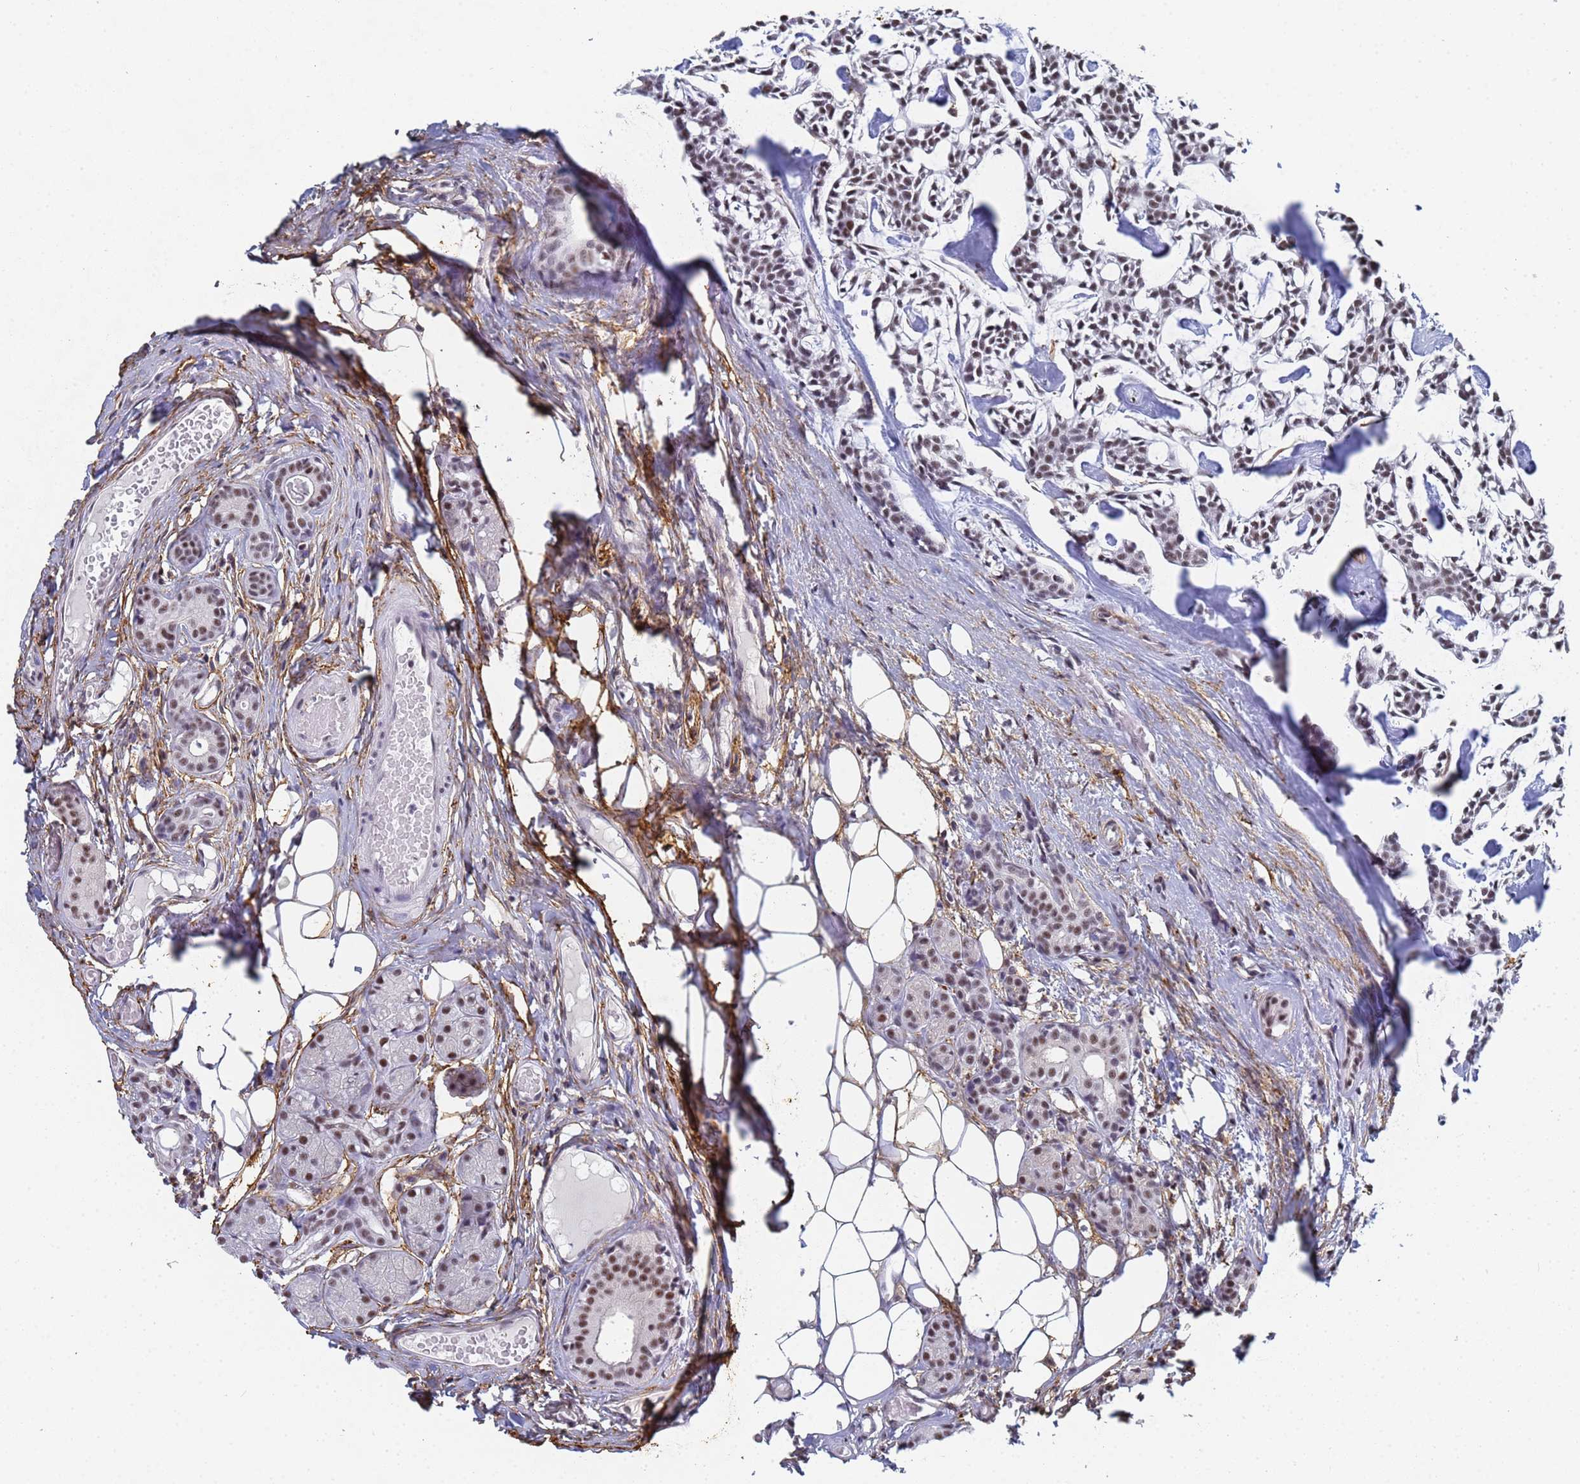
{"staining": {"intensity": "moderate", "quantity": ">75%", "location": "nuclear"}, "tissue": "head and neck cancer", "cell_type": "Tumor cells", "image_type": "cancer", "snomed": [{"axis": "morphology", "description": "Adenocarcinoma, NOS"}, {"axis": "topography", "description": "Salivary gland"}, {"axis": "topography", "description": "Head-Neck"}], "caption": "IHC of human head and neck cancer demonstrates medium levels of moderate nuclear positivity in about >75% of tumor cells.", "gene": "PRRT4", "patient": {"sex": "male", "age": 55}}